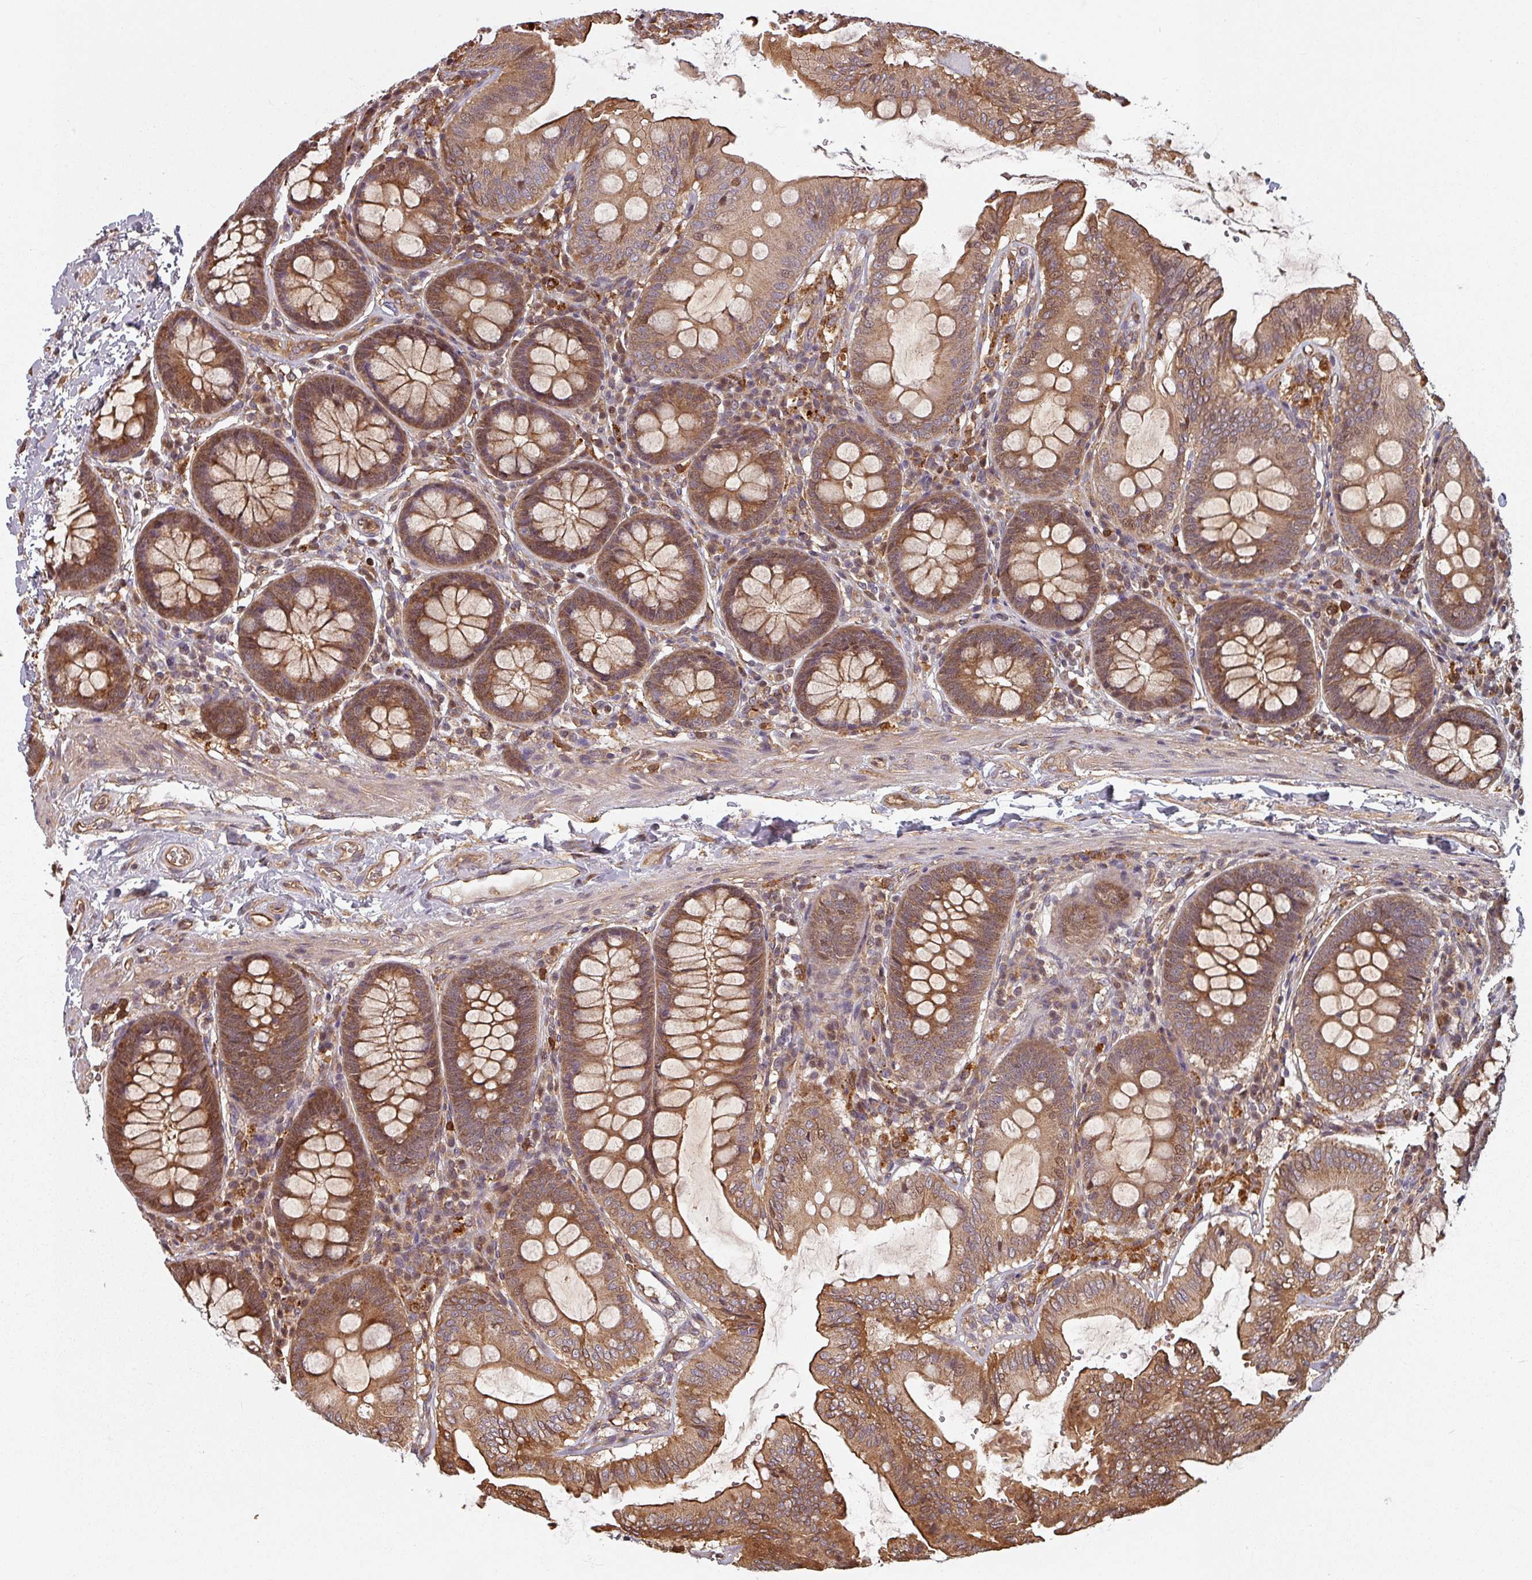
{"staining": {"intensity": "moderate", "quantity": ">75%", "location": "cytoplasmic/membranous"}, "tissue": "colon", "cell_type": "Endothelial cells", "image_type": "normal", "snomed": [{"axis": "morphology", "description": "Normal tissue, NOS"}, {"axis": "topography", "description": "Colon"}], "caption": "IHC photomicrograph of normal colon: colon stained using immunohistochemistry (IHC) demonstrates medium levels of moderate protein expression localized specifically in the cytoplasmic/membranous of endothelial cells, appearing as a cytoplasmic/membranous brown color.", "gene": "EID1", "patient": {"sex": "male", "age": 84}}